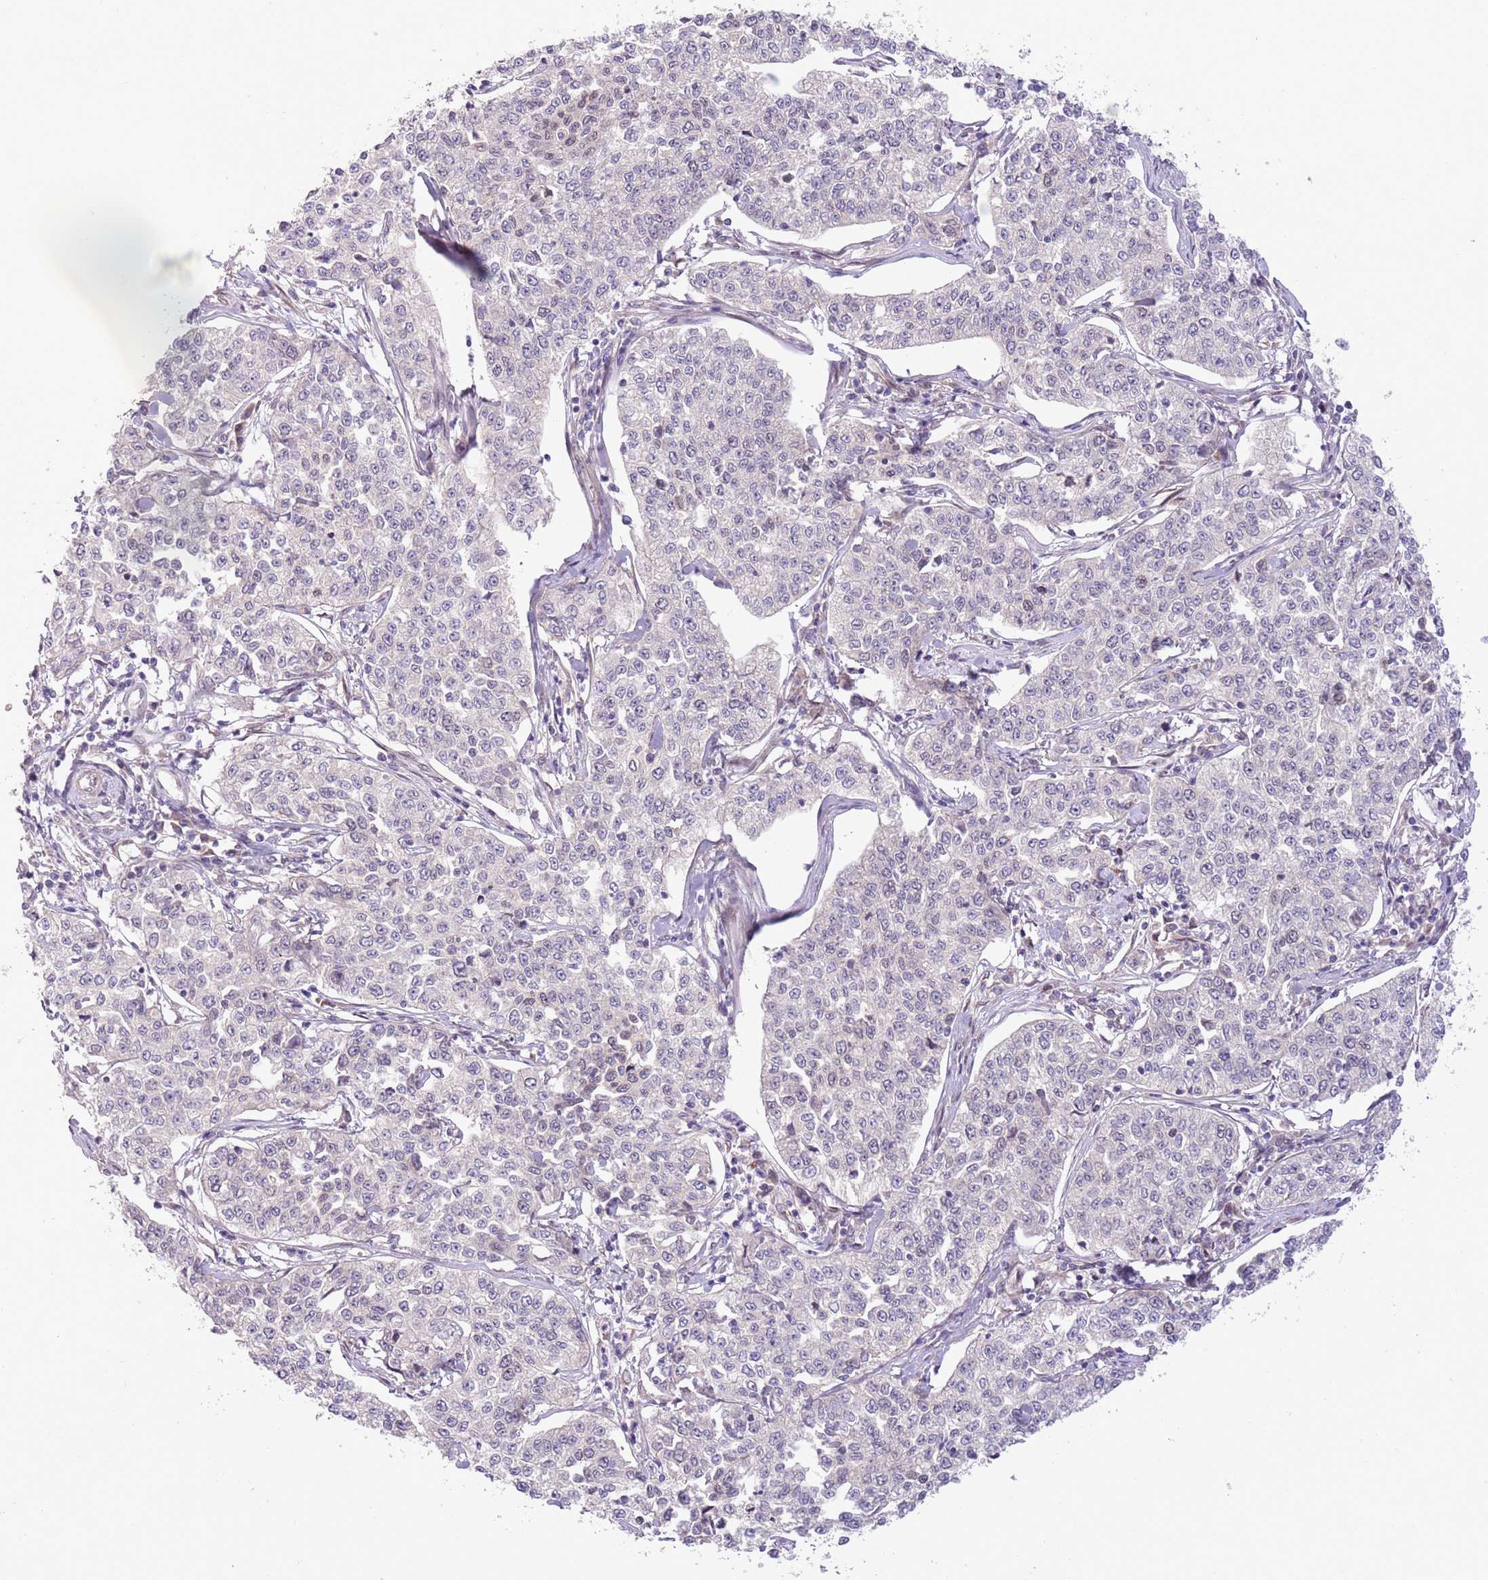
{"staining": {"intensity": "negative", "quantity": "none", "location": "none"}, "tissue": "cervical cancer", "cell_type": "Tumor cells", "image_type": "cancer", "snomed": [{"axis": "morphology", "description": "Squamous cell carcinoma, NOS"}, {"axis": "topography", "description": "Cervix"}], "caption": "This is a image of immunohistochemistry (IHC) staining of cervical cancer, which shows no expression in tumor cells. (DAB immunohistochemistry (IHC) visualized using brightfield microscopy, high magnification).", "gene": "CCND2", "patient": {"sex": "female", "age": 35}}